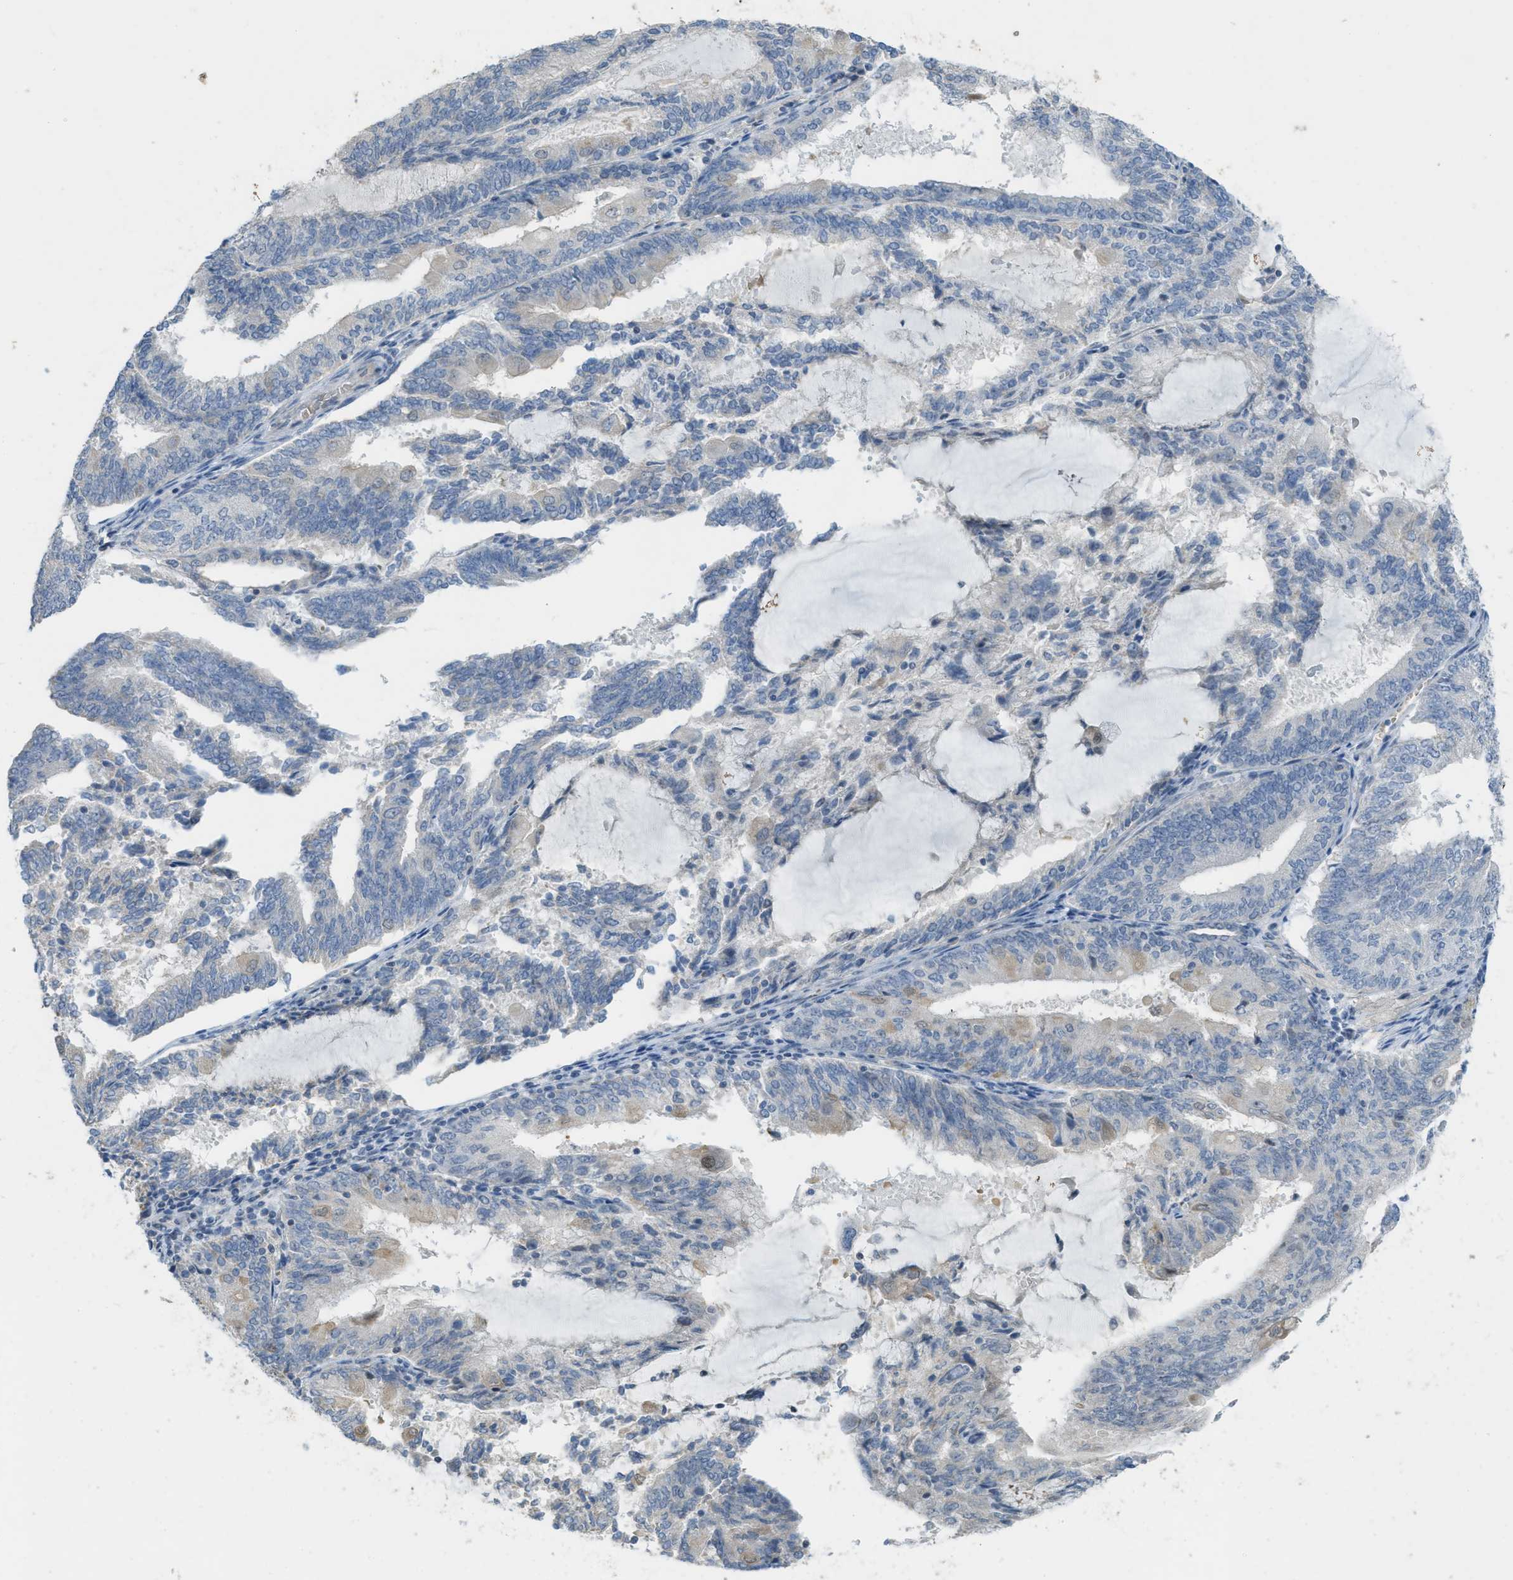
{"staining": {"intensity": "weak", "quantity": "<25%", "location": "cytoplasmic/membranous"}, "tissue": "endometrial cancer", "cell_type": "Tumor cells", "image_type": "cancer", "snomed": [{"axis": "morphology", "description": "Adenocarcinoma, NOS"}, {"axis": "topography", "description": "Endometrium"}], "caption": "Endometrial cancer stained for a protein using IHC exhibits no positivity tumor cells.", "gene": "TXNDC2", "patient": {"sex": "female", "age": 81}}